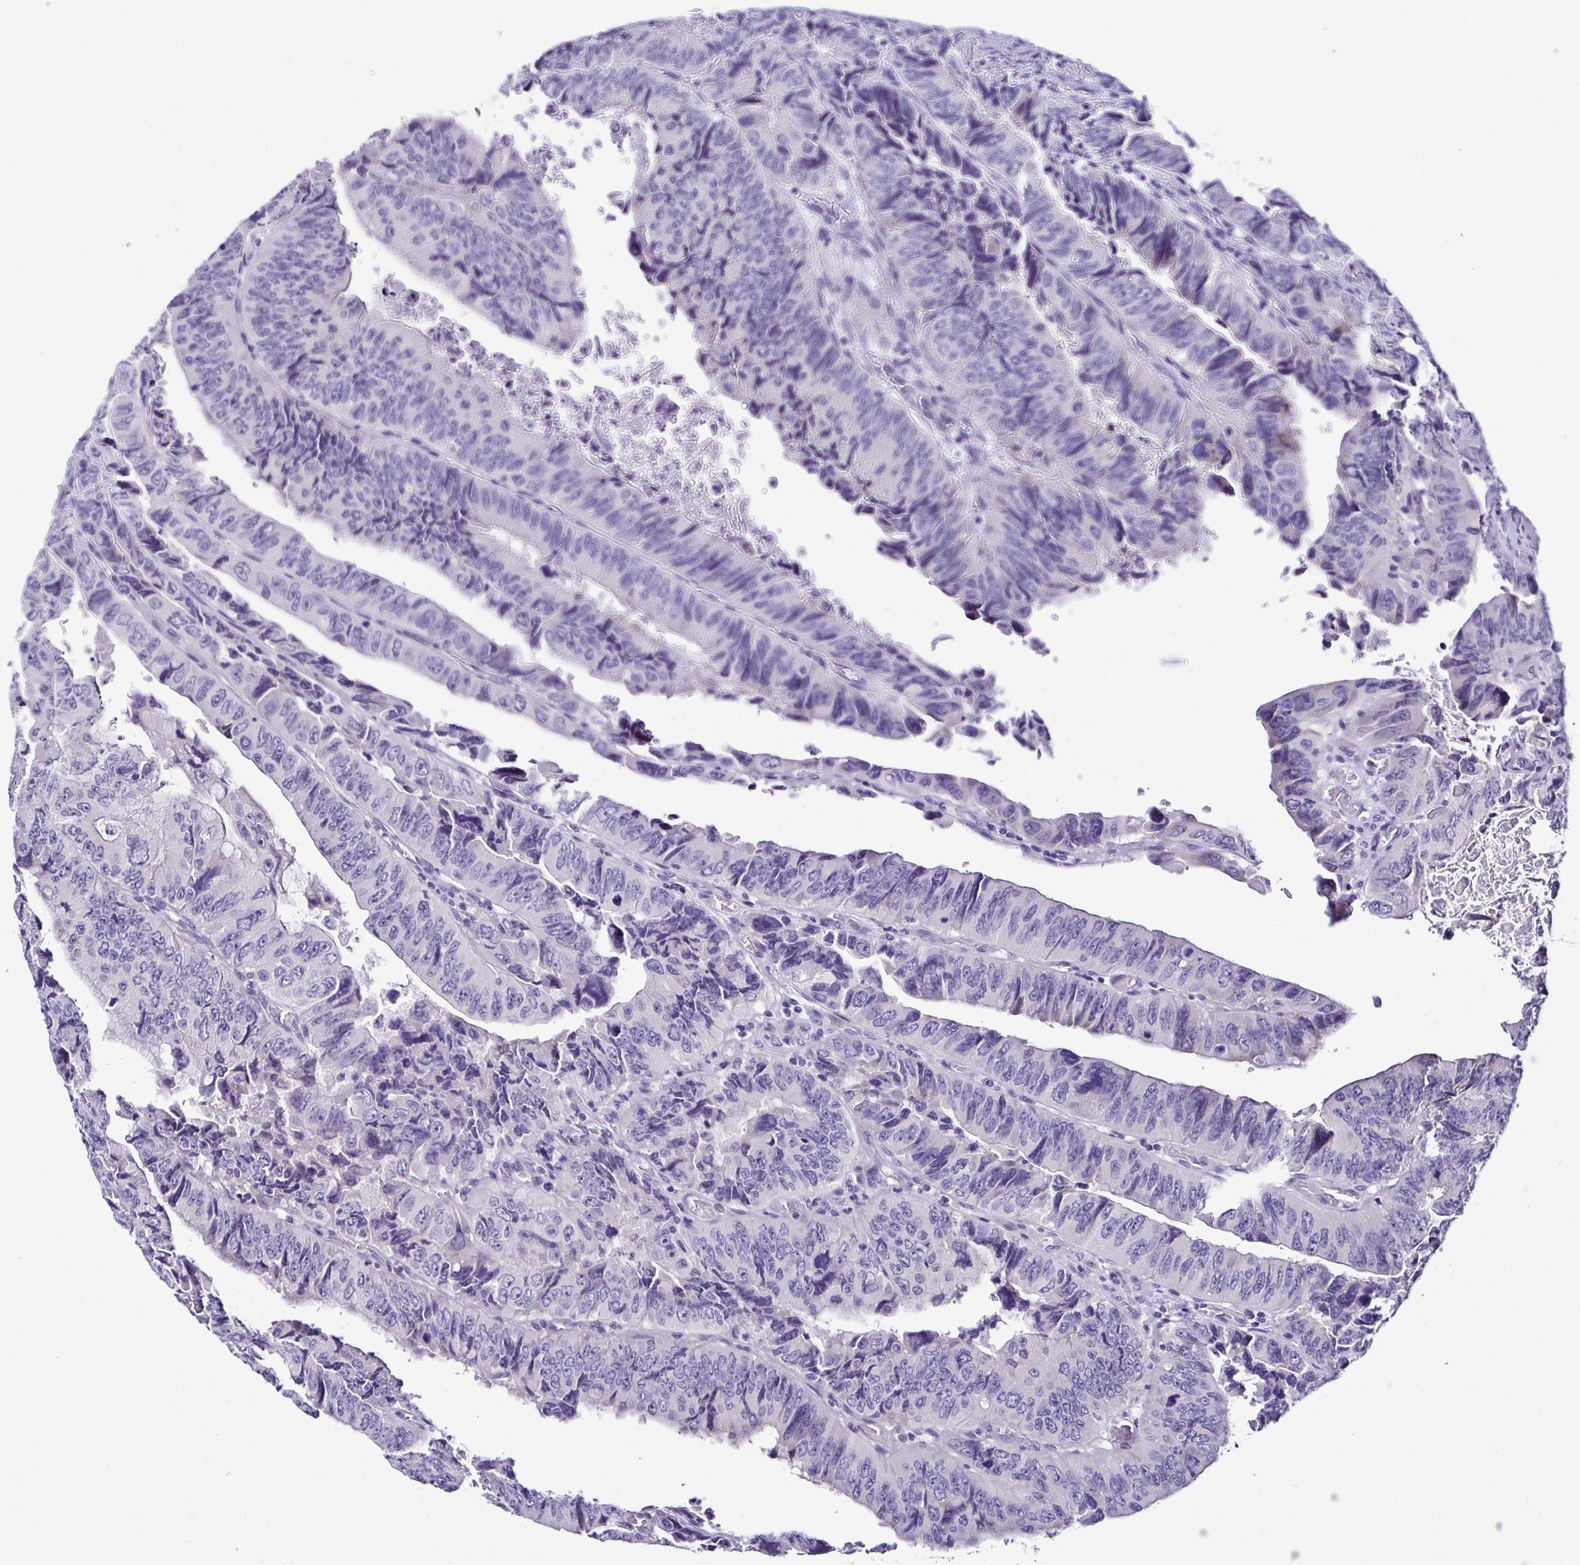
{"staining": {"intensity": "negative", "quantity": "none", "location": "none"}, "tissue": "colorectal cancer", "cell_type": "Tumor cells", "image_type": "cancer", "snomed": [{"axis": "morphology", "description": "Adenocarcinoma, NOS"}, {"axis": "topography", "description": "Colon"}], "caption": "There is no significant expression in tumor cells of adenocarcinoma (colorectal). (IHC, brightfield microscopy, high magnification).", "gene": "SRL", "patient": {"sex": "female", "age": 84}}